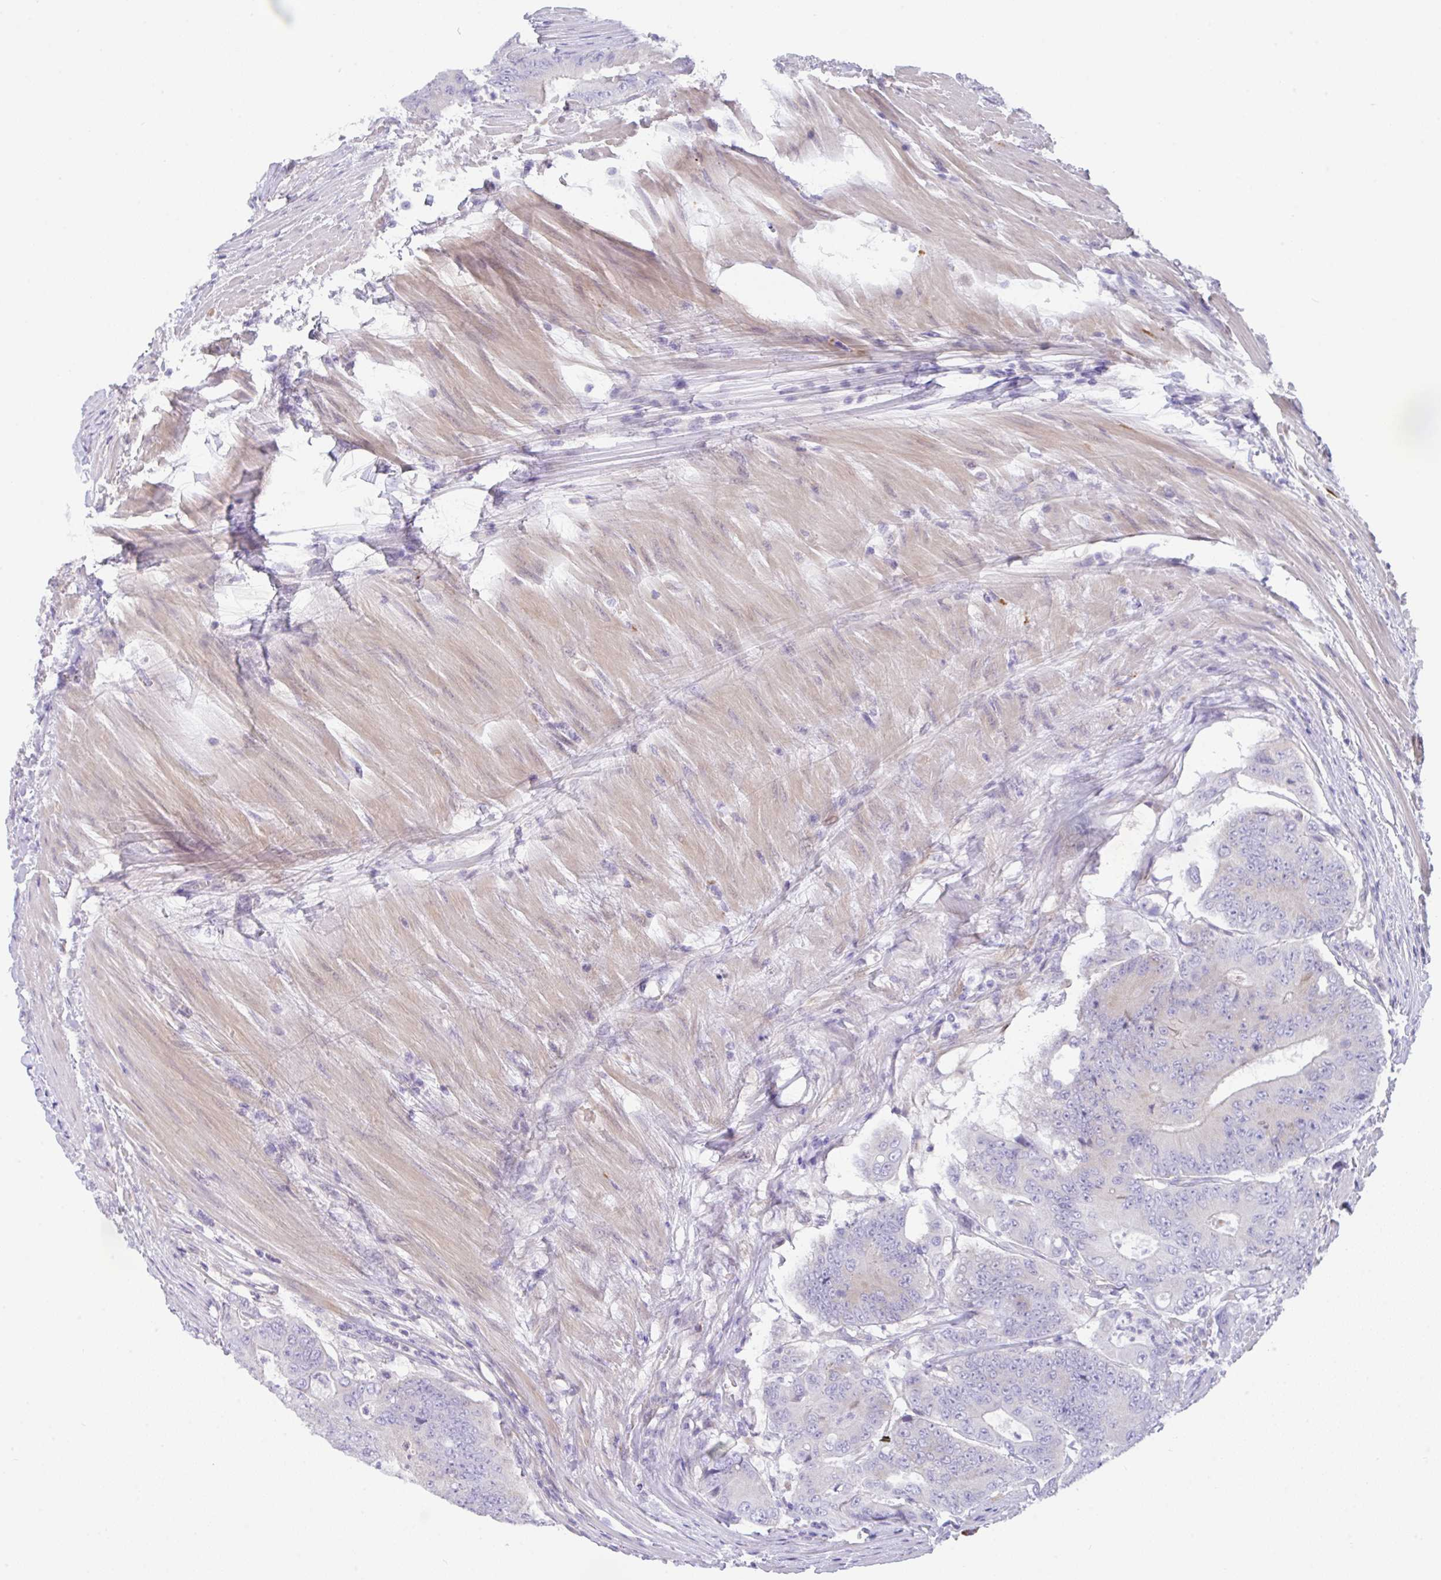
{"staining": {"intensity": "moderate", "quantity": ">75%", "location": "cytoplasmic/membranous"}, "tissue": "colorectal cancer", "cell_type": "Tumor cells", "image_type": "cancer", "snomed": [{"axis": "morphology", "description": "Adenocarcinoma, NOS"}, {"axis": "topography", "description": "Colon"}], "caption": "Protein staining by immunohistochemistry demonstrates moderate cytoplasmic/membranous staining in about >75% of tumor cells in adenocarcinoma (colorectal).", "gene": "TRAF4", "patient": {"sex": "female", "age": 48}}